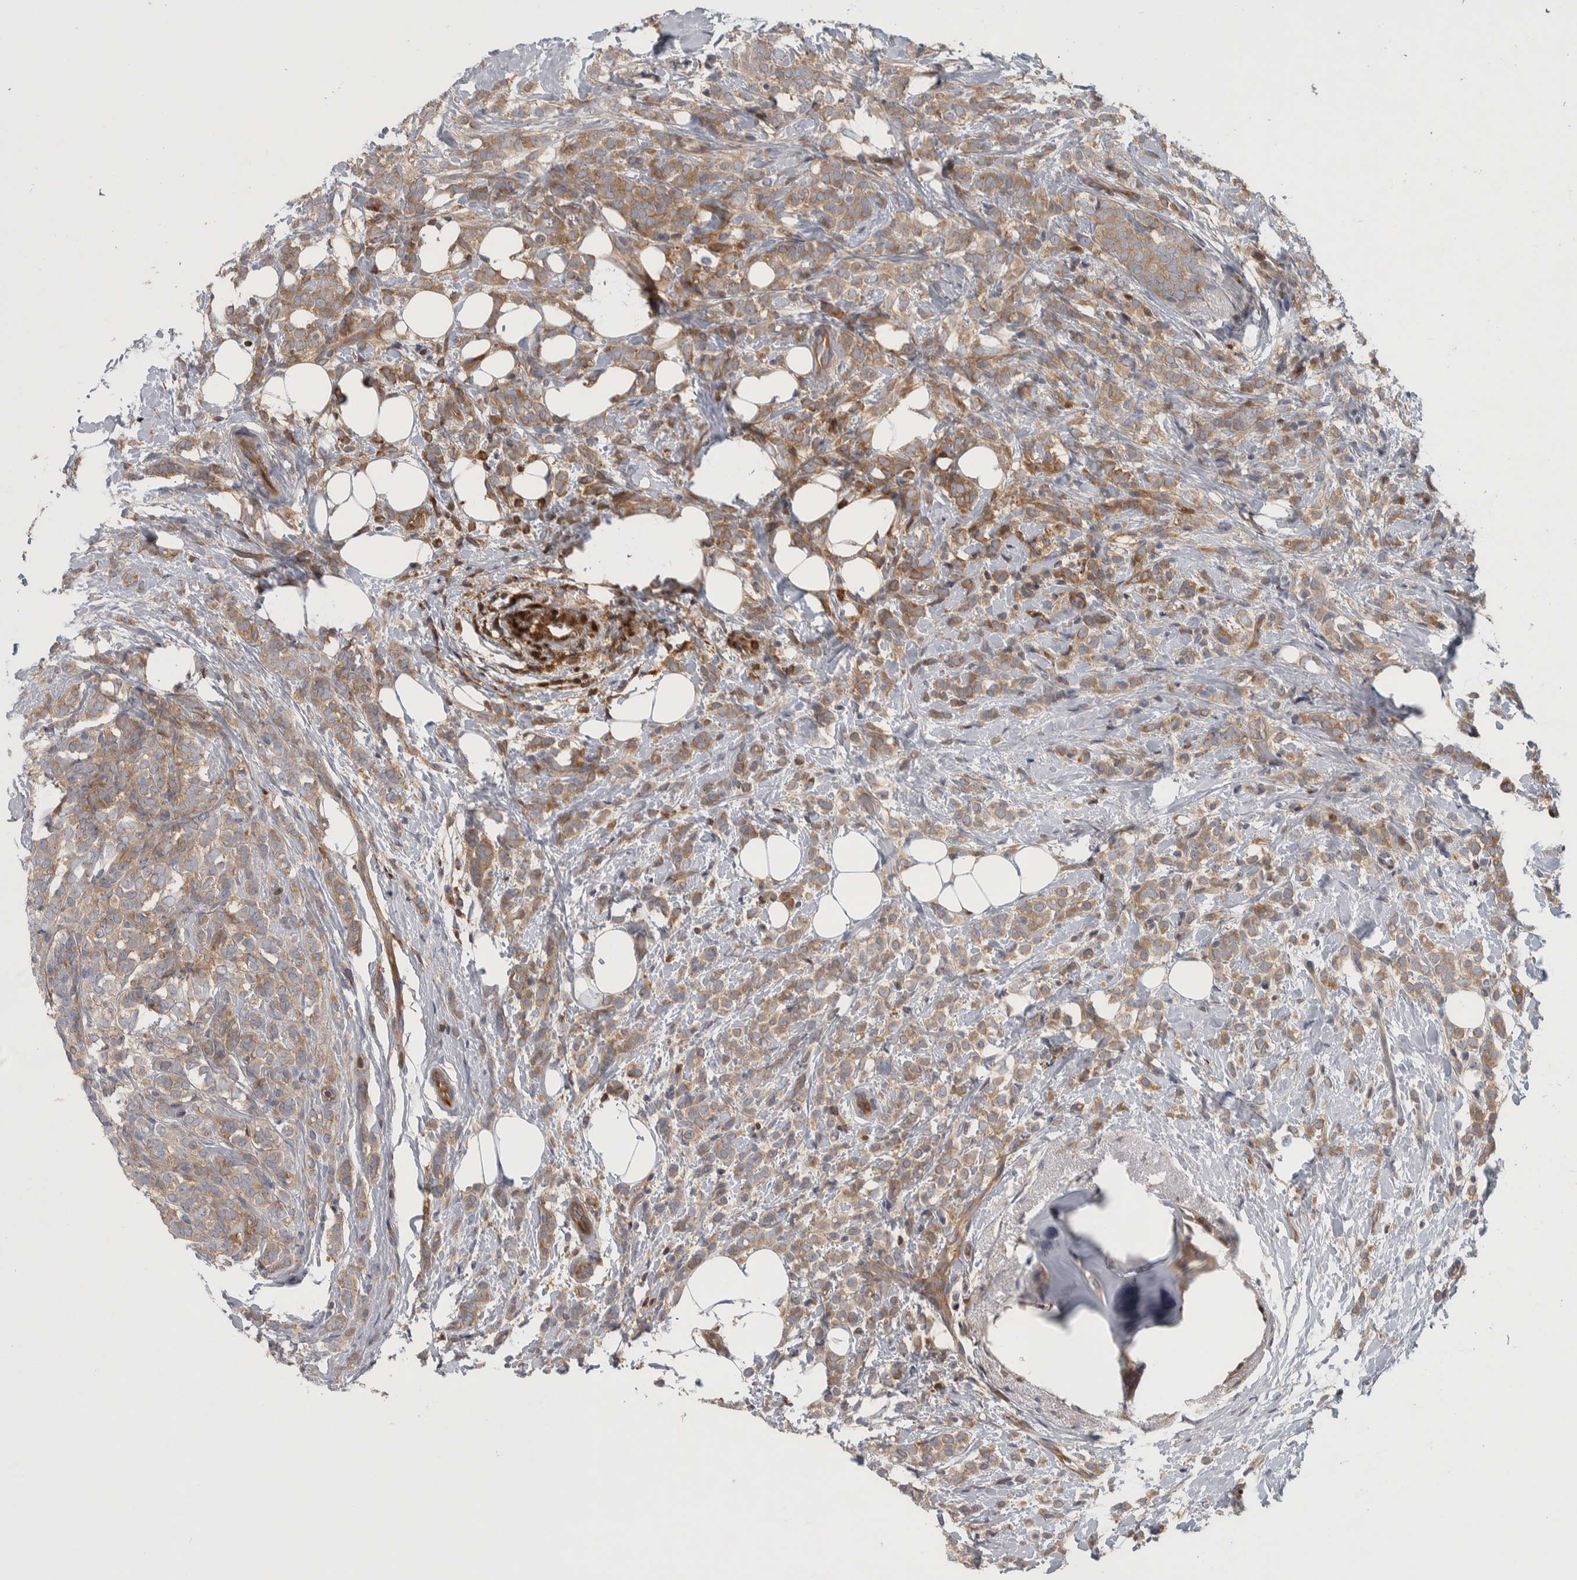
{"staining": {"intensity": "moderate", "quantity": ">75%", "location": "cytoplasmic/membranous"}, "tissue": "breast cancer", "cell_type": "Tumor cells", "image_type": "cancer", "snomed": [{"axis": "morphology", "description": "Lobular carcinoma"}, {"axis": "topography", "description": "Breast"}], "caption": "Lobular carcinoma (breast) stained with IHC shows moderate cytoplasmic/membranous positivity in about >75% of tumor cells. (Brightfield microscopy of DAB IHC at high magnification).", "gene": "NFKB2", "patient": {"sex": "female", "age": 50}}